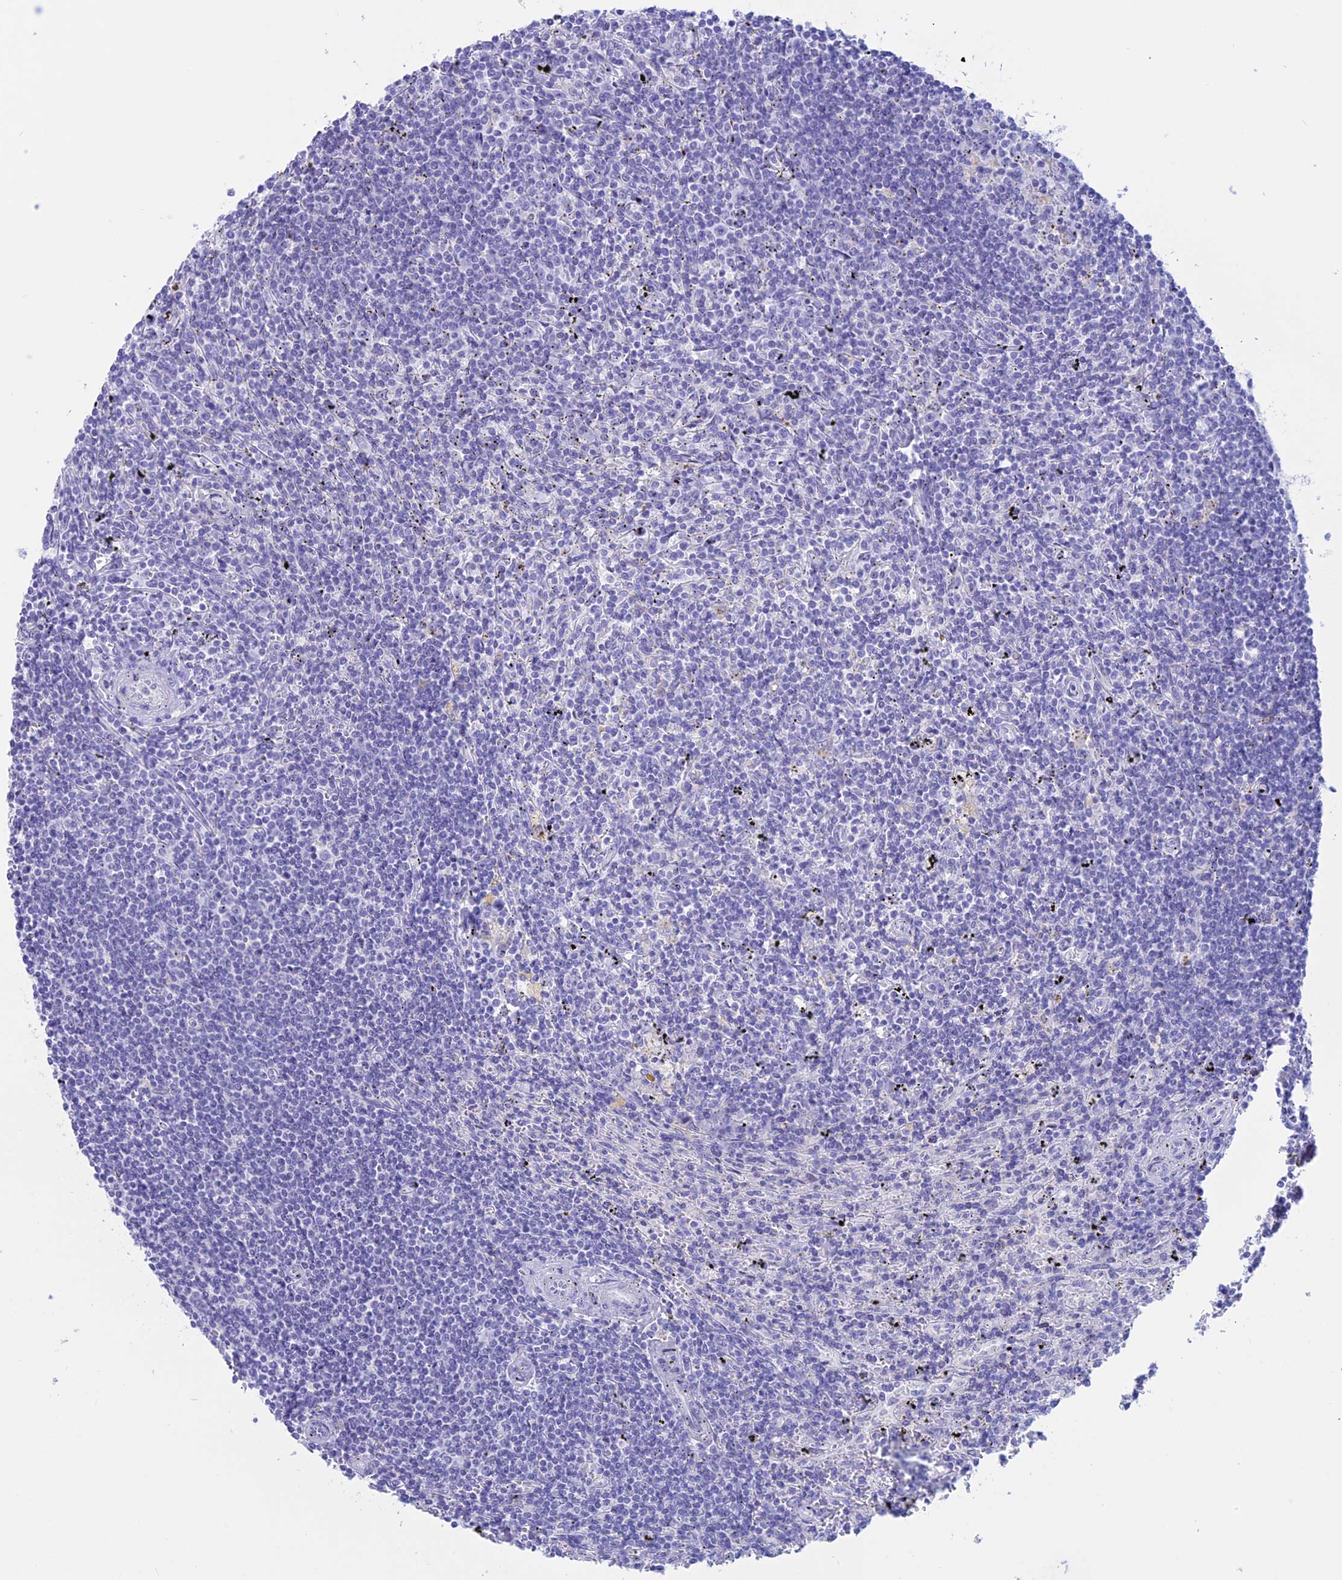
{"staining": {"intensity": "negative", "quantity": "none", "location": "none"}, "tissue": "lymphoma", "cell_type": "Tumor cells", "image_type": "cancer", "snomed": [{"axis": "morphology", "description": "Malignant lymphoma, non-Hodgkin's type, Low grade"}, {"axis": "topography", "description": "Spleen"}], "caption": "Immunohistochemistry (IHC) micrograph of human lymphoma stained for a protein (brown), which displays no positivity in tumor cells.", "gene": "RP1", "patient": {"sex": "male", "age": 76}}